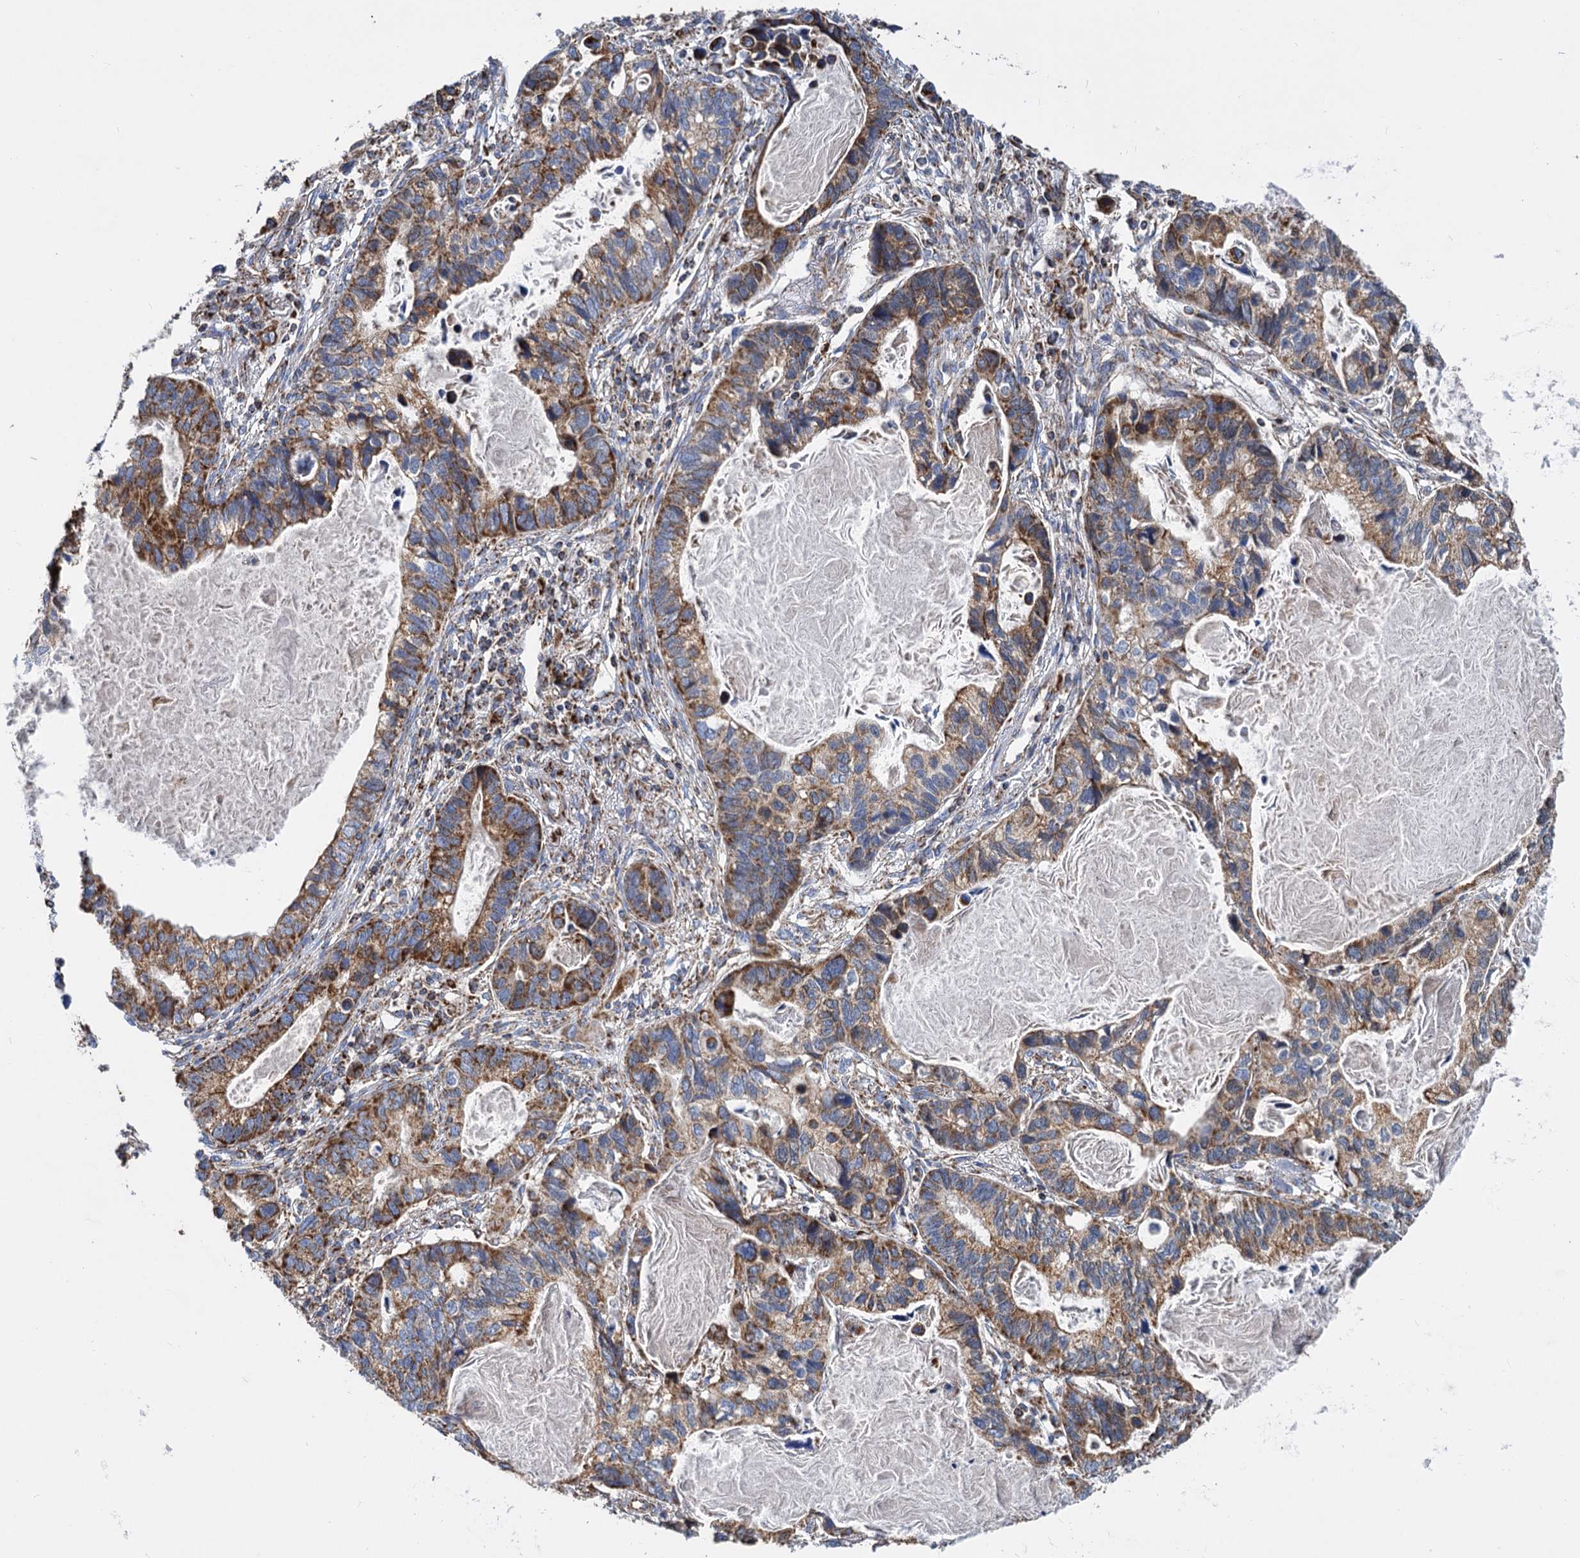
{"staining": {"intensity": "moderate", "quantity": ">75%", "location": "cytoplasmic/membranous"}, "tissue": "lung cancer", "cell_type": "Tumor cells", "image_type": "cancer", "snomed": [{"axis": "morphology", "description": "Adenocarcinoma, NOS"}, {"axis": "topography", "description": "Lung"}], "caption": "Human adenocarcinoma (lung) stained for a protein (brown) demonstrates moderate cytoplasmic/membranous positive expression in approximately >75% of tumor cells.", "gene": "TIMM10", "patient": {"sex": "male", "age": 67}}